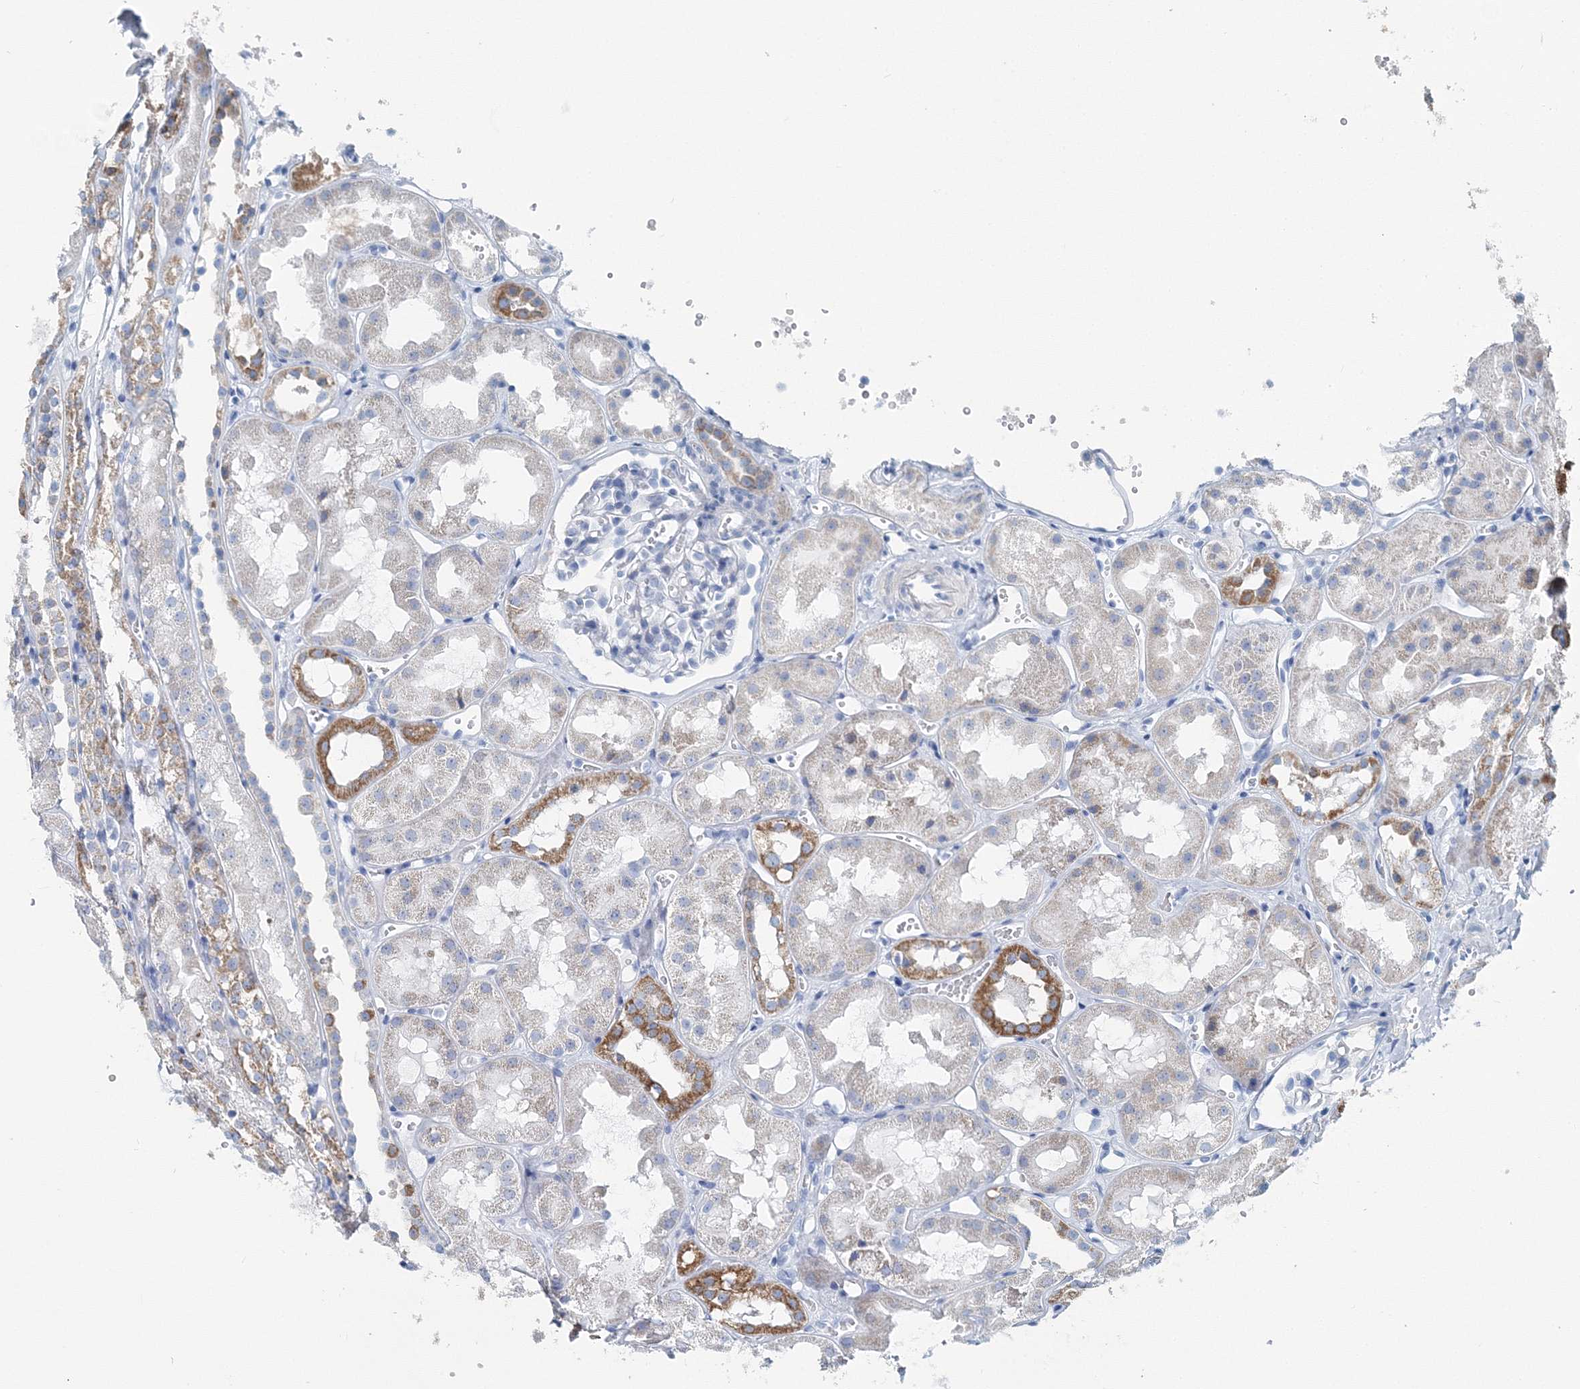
{"staining": {"intensity": "negative", "quantity": "none", "location": "none"}, "tissue": "kidney", "cell_type": "Cells in glomeruli", "image_type": "normal", "snomed": [{"axis": "morphology", "description": "Normal tissue, NOS"}, {"axis": "topography", "description": "Kidney"}], "caption": "Immunohistochemical staining of benign human kidney exhibits no significant expression in cells in glomeruli. (Brightfield microscopy of DAB (3,3'-diaminobenzidine) immunohistochemistry (IHC) at high magnification).", "gene": "GABARAPL2", "patient": {"sex": "male", "age": 16}}